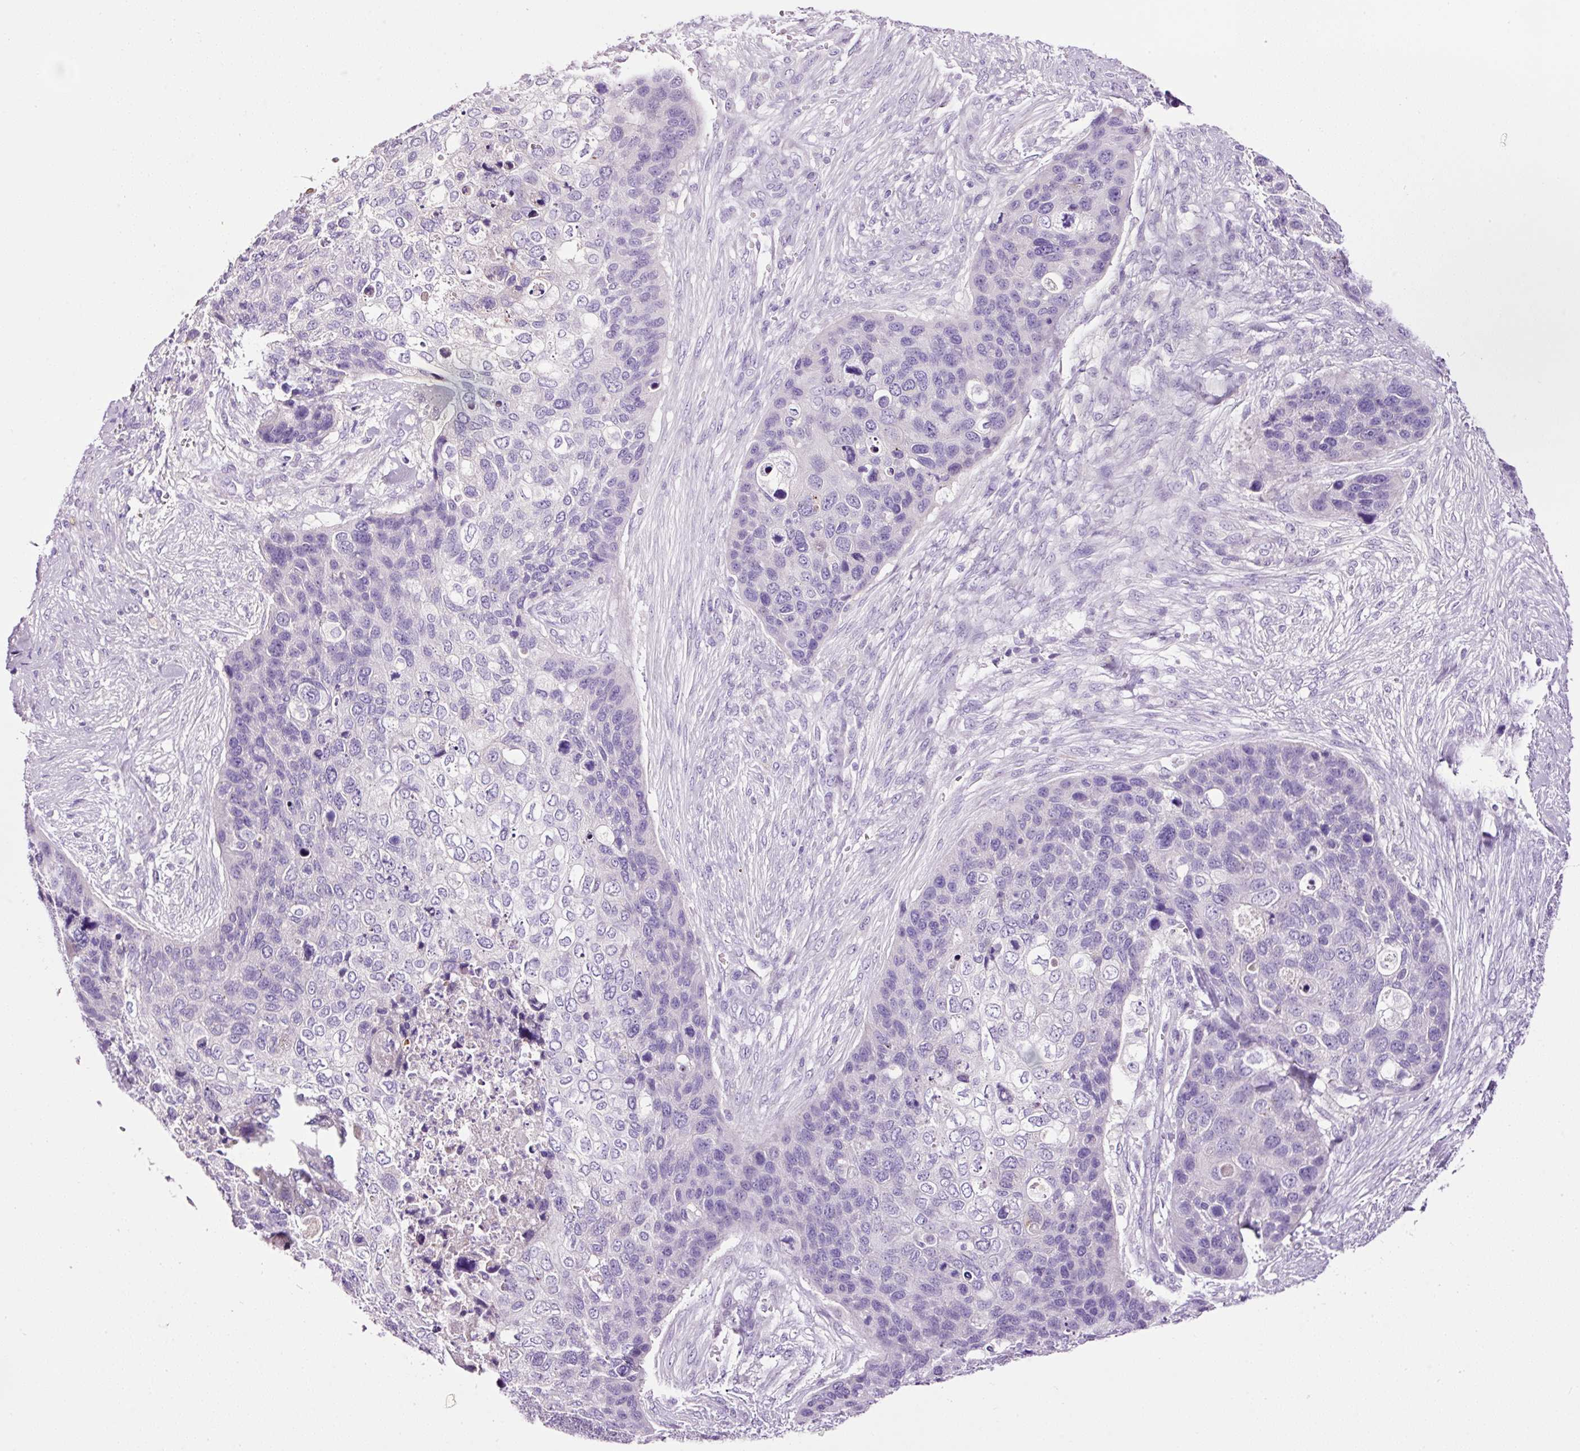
{"staining": {"intensity": "negative", "quantity": "none", "location": "none"}, "tissue": "skin cancer", "cell_type": "Tumor cells", "image_type": "cancer", "snomed": [{"axis": "morphology", "description": "Basal cell carcinoma"}, {"axis": "topography", "description": "Skin"}], "caption": "Tumor cells show no significant staining in skin cancer.", "gene": "PAM", "patient": {"sex": "female", "age": 74}}